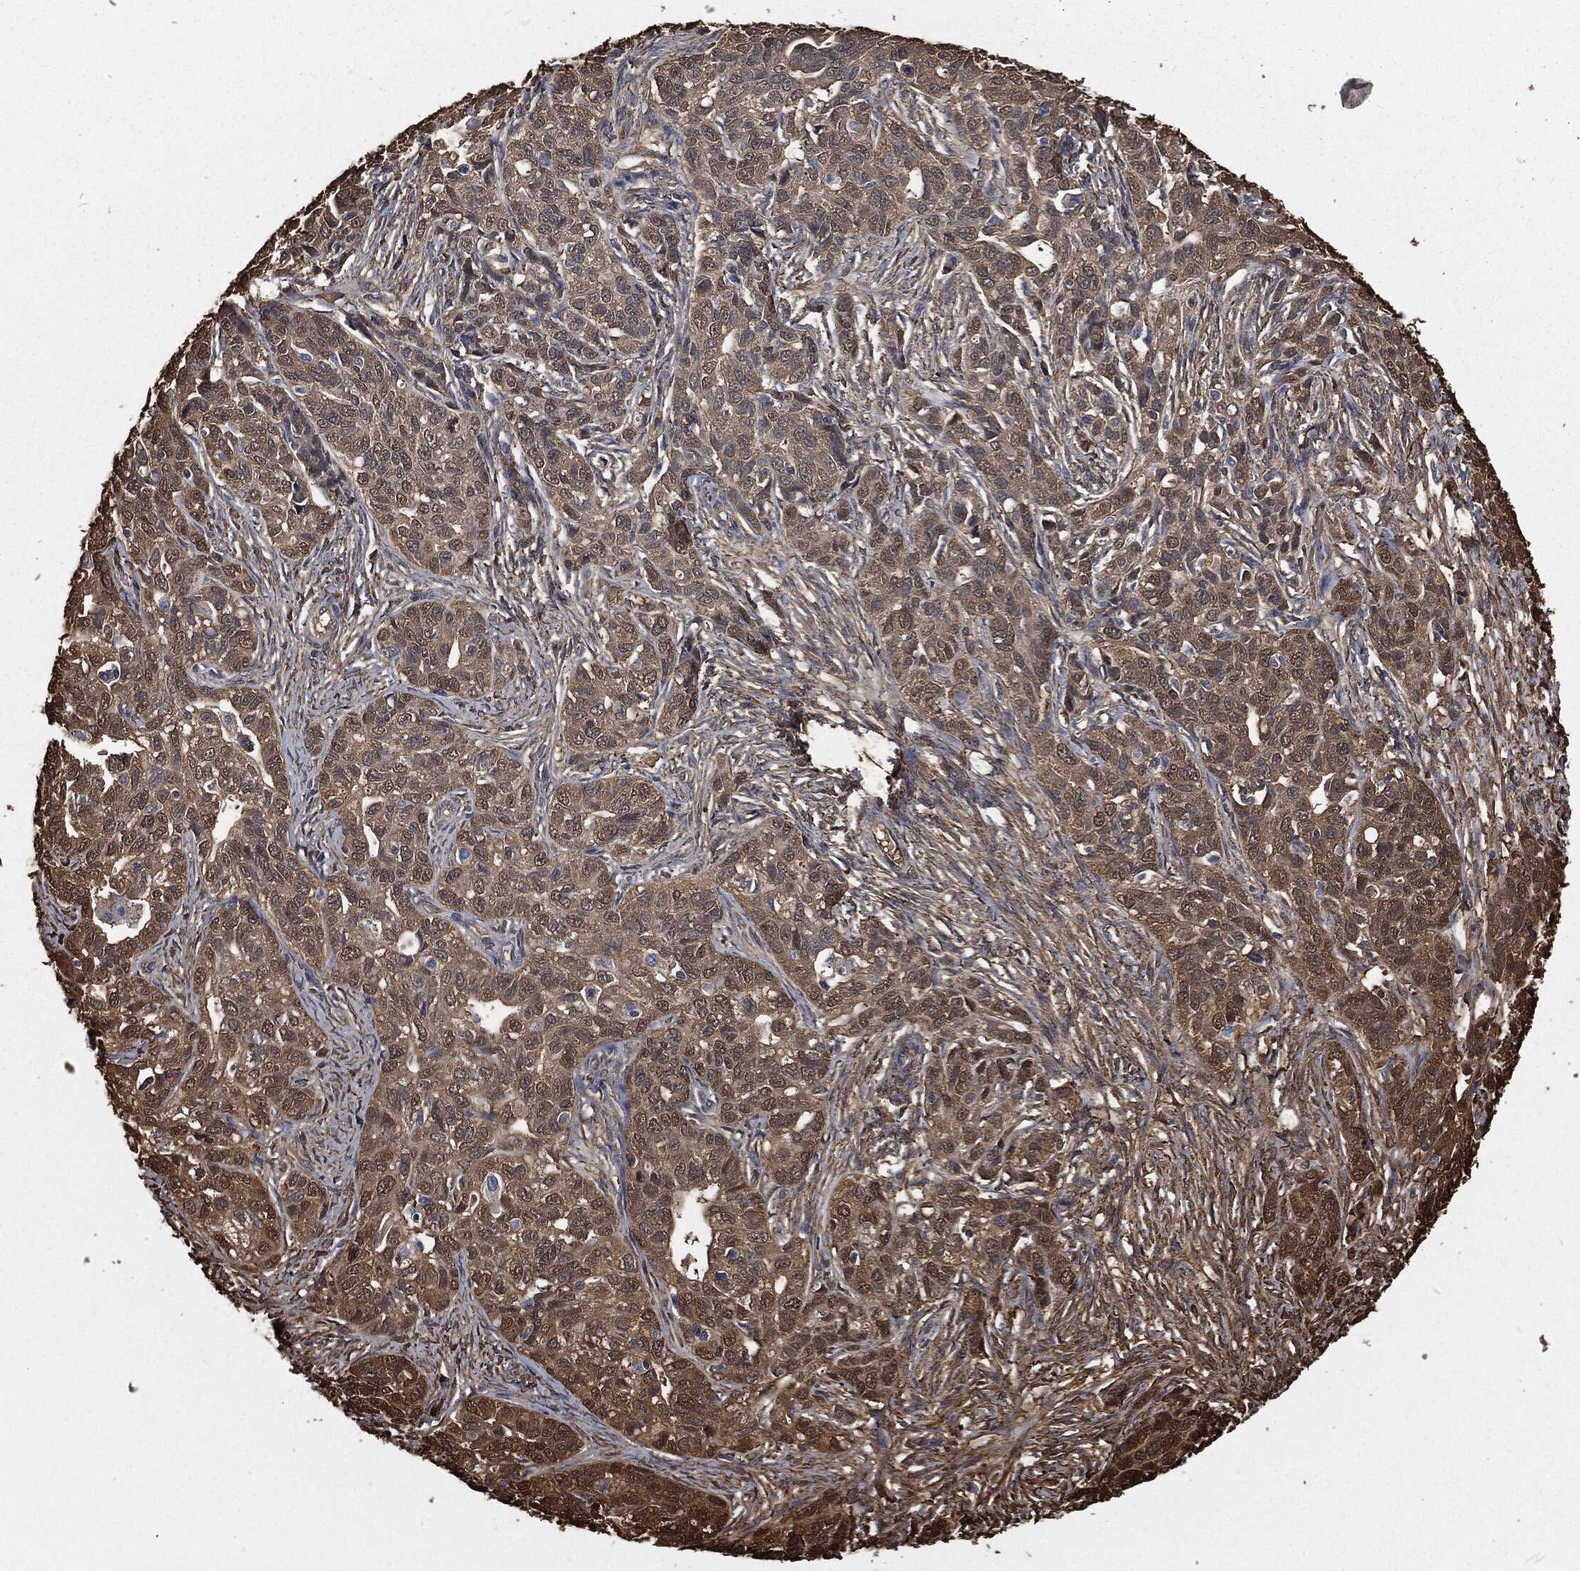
{"staining": {"intensity": "moderate", "quantity": "25%-75%", "location": "cytoplasmic/membranous"}, "tissue": "ovarian cancer", "cell_type": "Tumor cells", "image_type": "cancer", "snomed": [{"axis": "morphology", "description": "Cystadenocarcinoma, serous, NOS"}, {"axis": "topography", "description": "Ovary"}], "caption": "Immunohistochemical staining of human ovarian cancer (serous cystadenocarcinoma) reveals medium levels of moderate cytoplasmic/membranous protein positivity in about 25%-75% of tumor cells.", "gene": "PRDX4", "patient": {"sex": "female", "age": 71}}